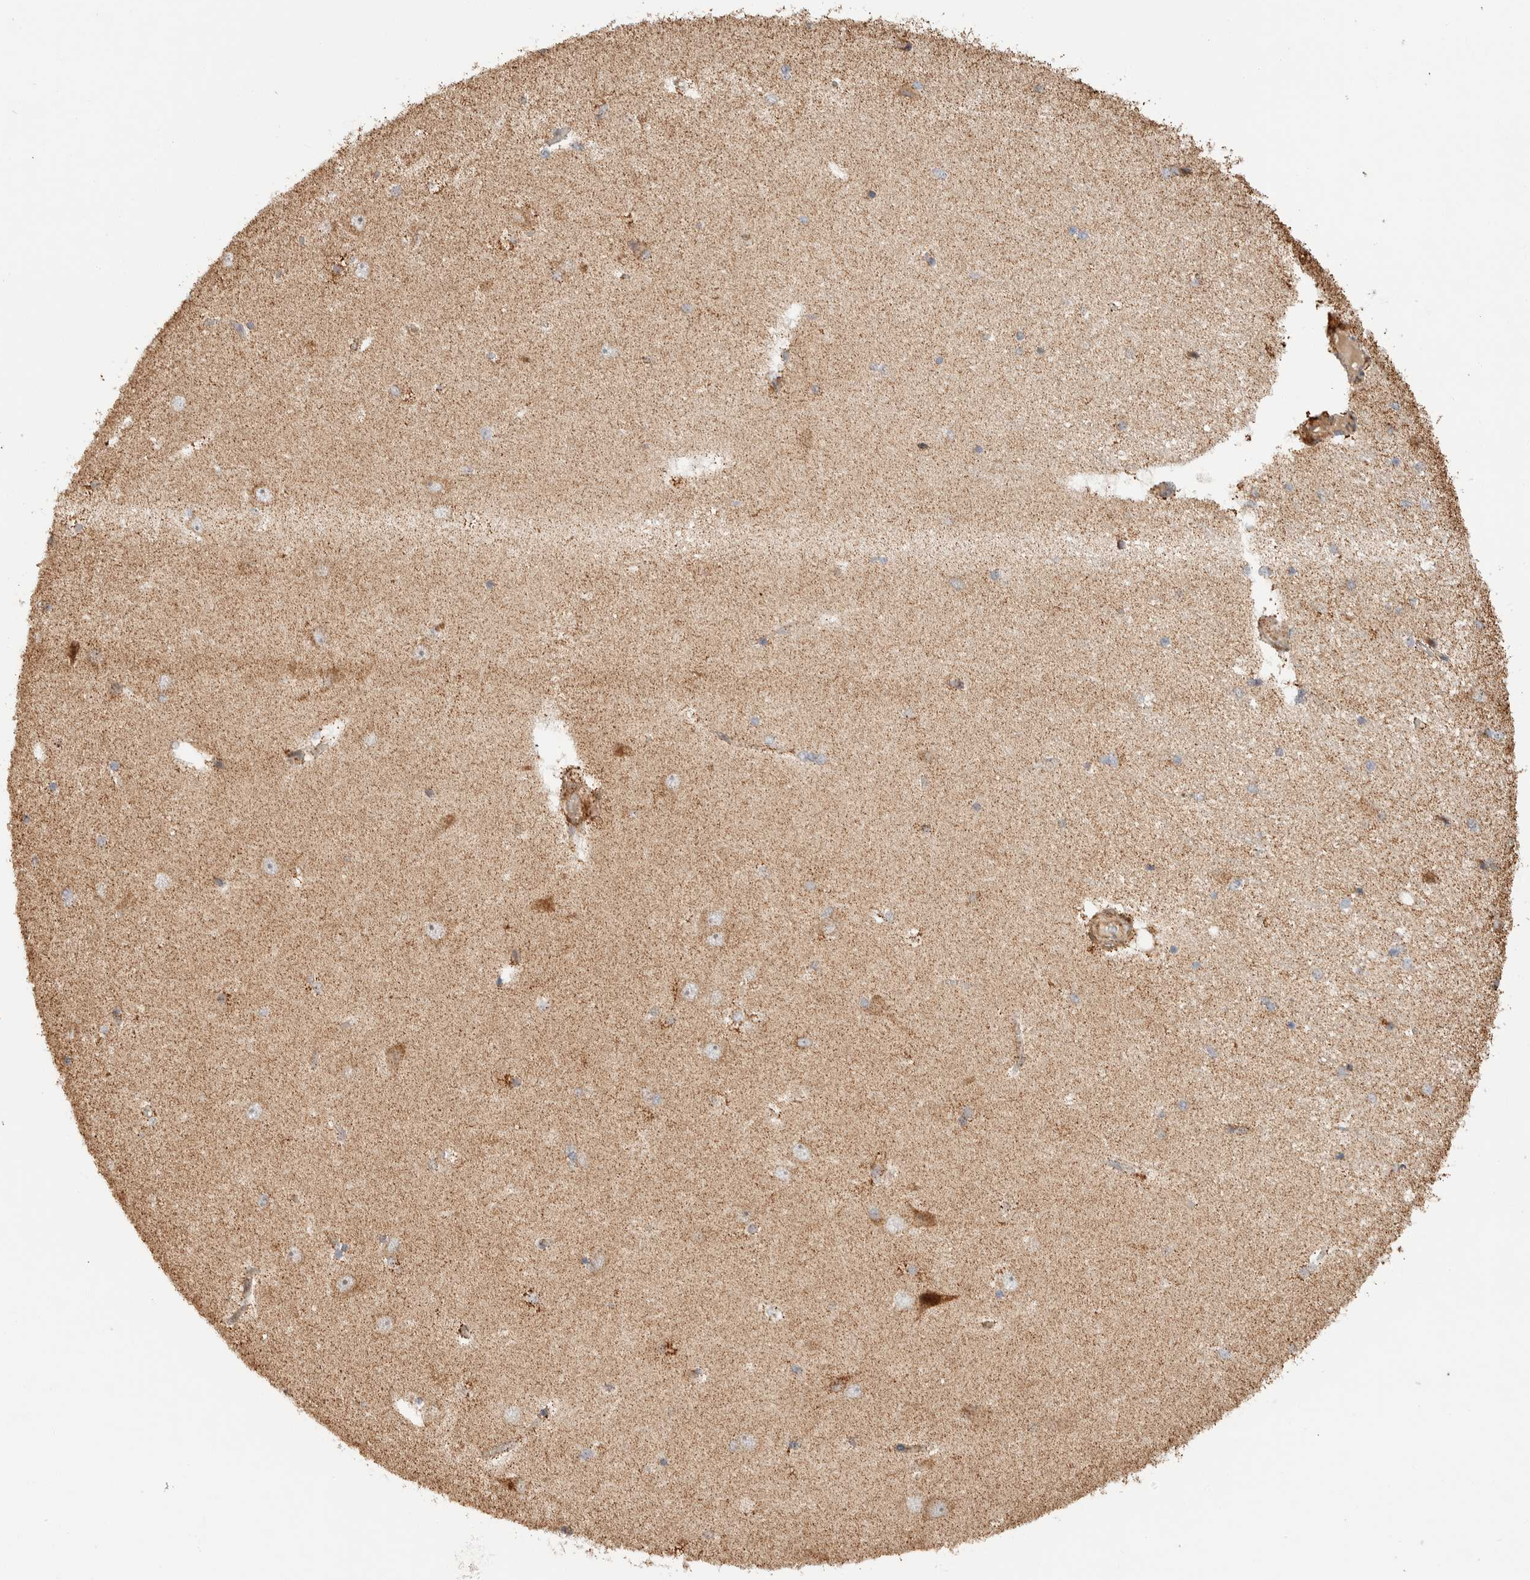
{"staining": {"intensity": "weak", "quantity": "25%-75%", "location": "cytoplasmic/membranous"}, "tissue": "hippocampus", "cell_type": "Glial cells", "image_type": "normal", "snomed": [{"axis": "morphology", "description": "Normal tissue, NOS"}, {"axis": "topography", "description": "Hippocampus"}], "caption": "An IHC photomicrograph of normal tissue is shown. Protein staining in brown shows weak cytoplasmic/membranous positivity in hippocampus within glial cells.", "gene": "KIF9", "patient": {"sex": "female", "age": 54}}